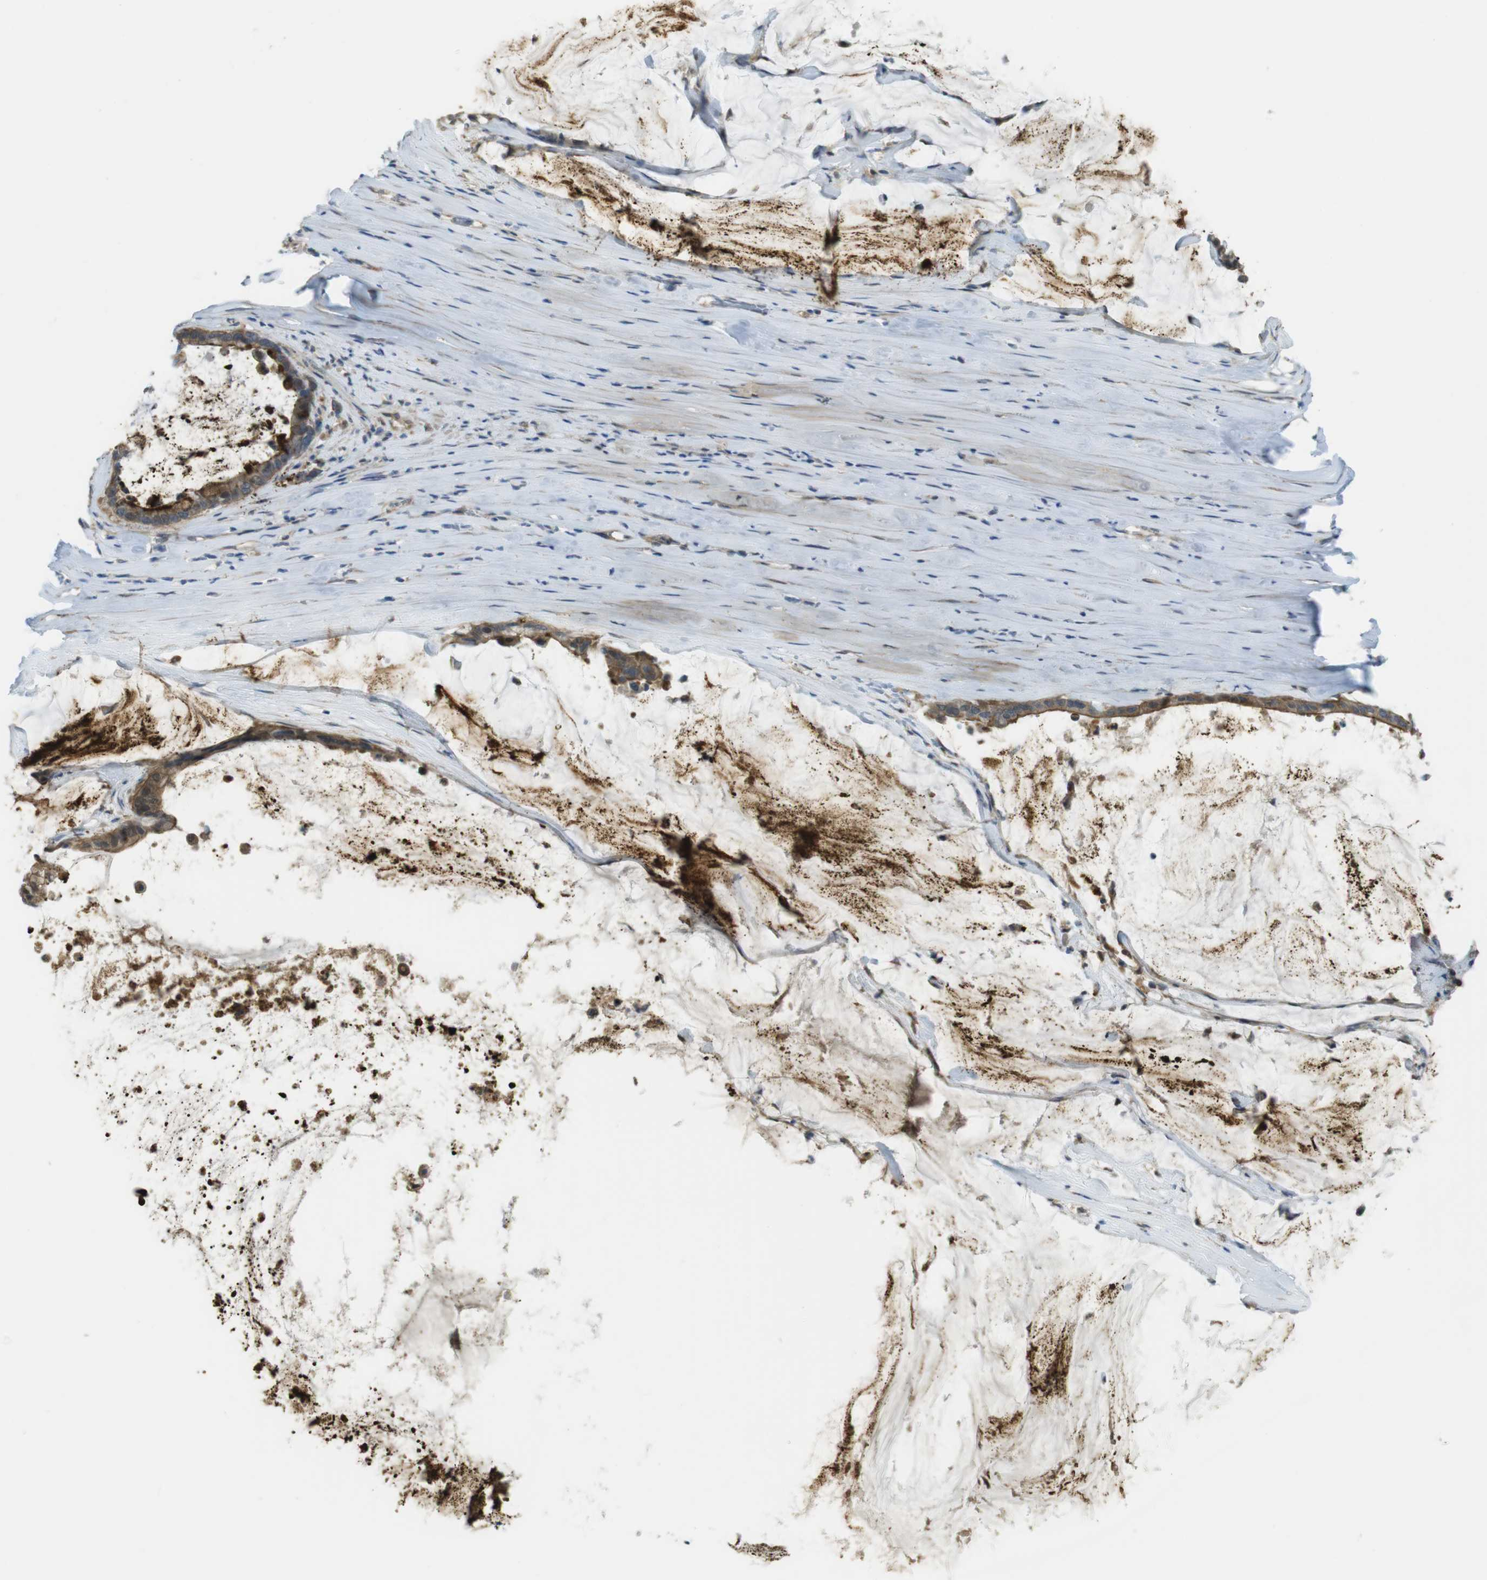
{"staining": {"intensity": "moderate", "quantity": ">75%", "location": "cytoplasmic/membranous"}, "tissue": "pancreatic cancer", "cell_type": "Tumor cells", "image_type": "cancer", "snomed": [{"axis": "morphology", "description": "Adenocarcinoma, NOS"}, {"axis": "topography", "description": "Pancreas"}], "caption": "Pancreatic cancer stained for a protein (brown) displays moderate cytoplasmic/membranous positive staining in approximately >75% of tumor cells.", "gene": "ABHD15", "patient": {"sex": "male", "age": 41}}